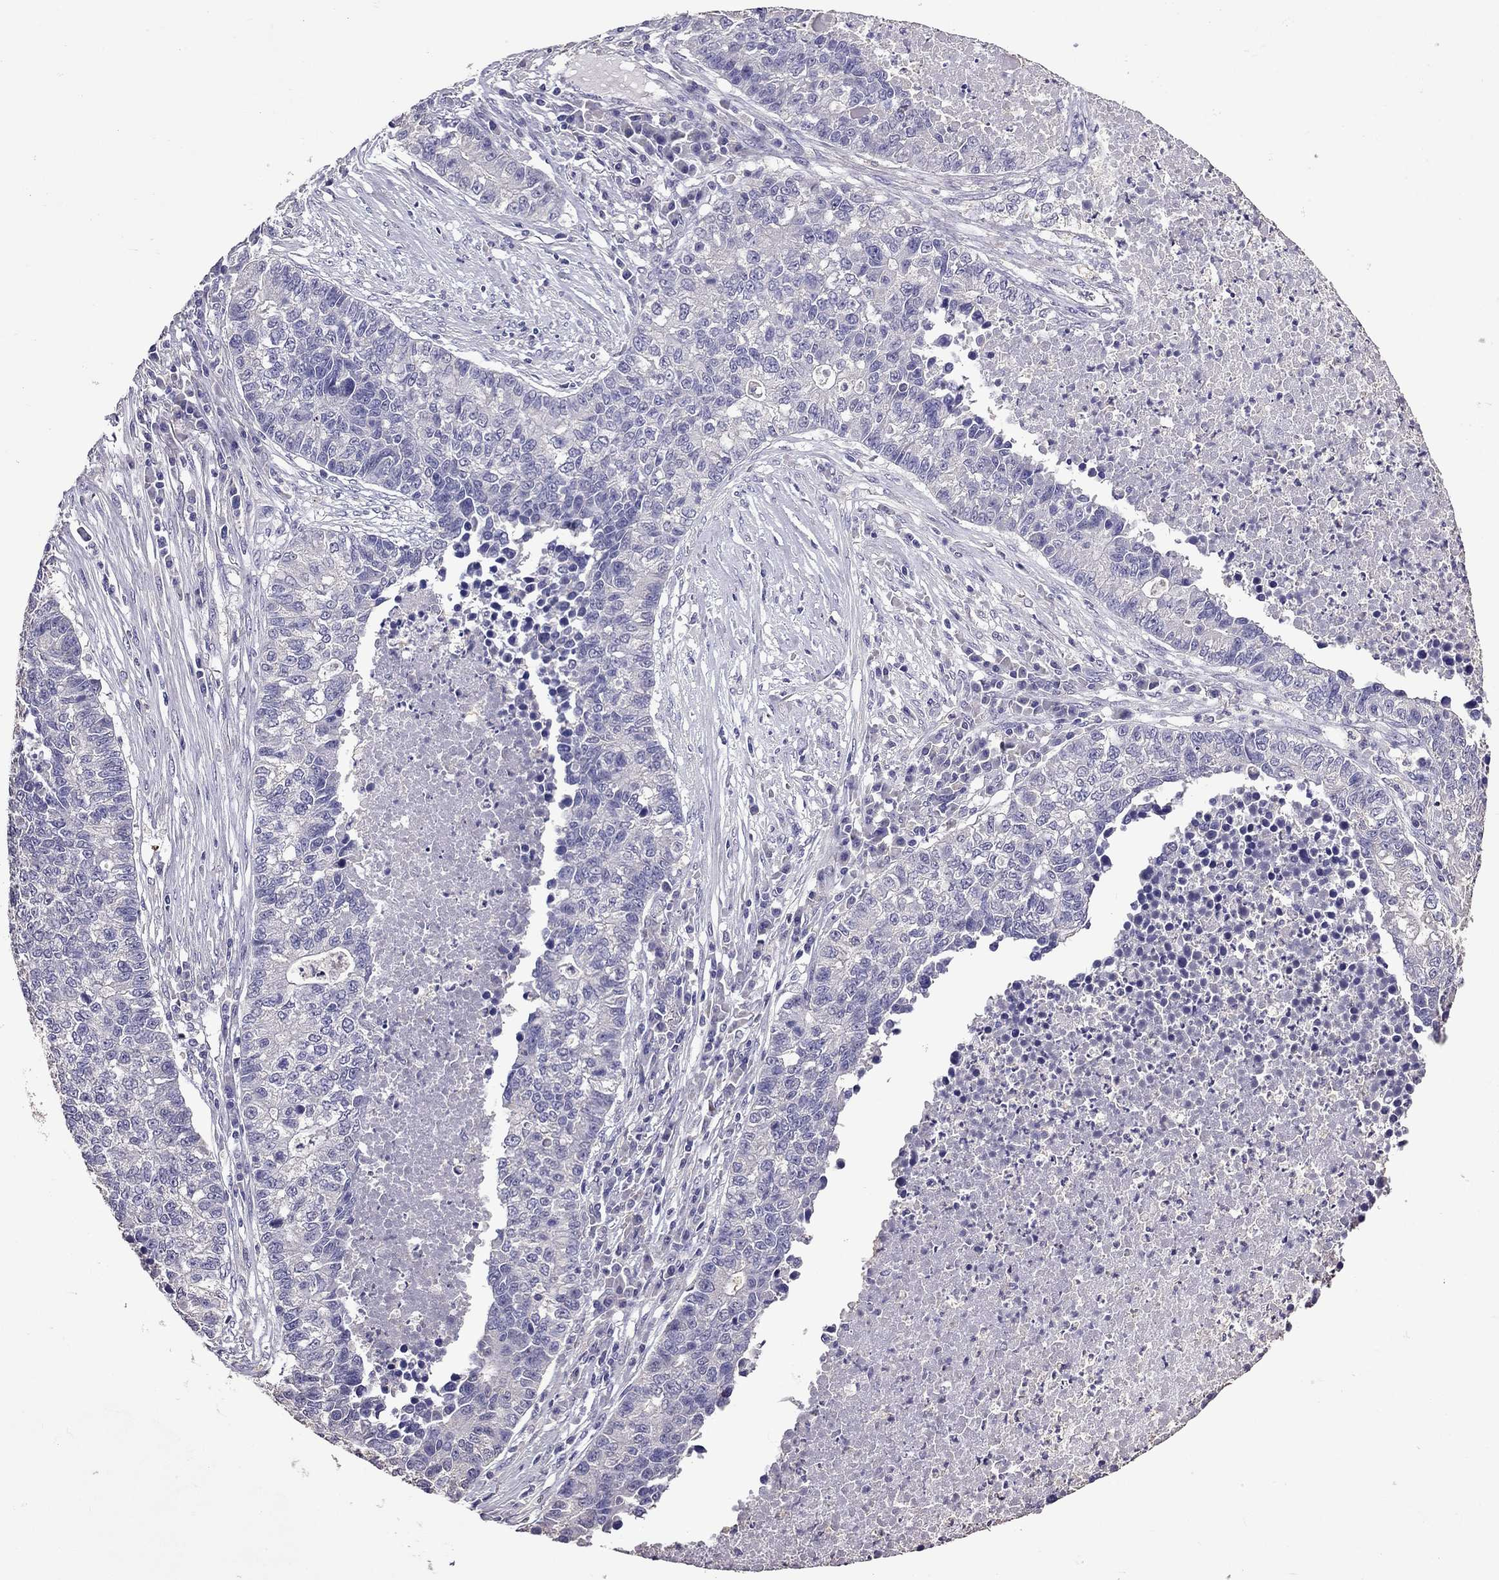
{"staining": {"intensity": "negative", "quantity": "none", "location": "none"}, "tissue": "lung cancer", "cell_type": "Tumor cells", "image_type": "cancer", "snomed": [{"axis": "morphology", "description": "Adenocarcinoma, NOS"}, {"axis": "topography", "description": "Lung"}], "caption": "Photomicrograph shows no significant protein expression in tumor cells of lung cancer (adenocarcinoma). Brightfield microscopy of immunohistochemistry stained with DAB (brown) and hematoxylin (blue), captured at high magnification.", "gene": "NKX3-1", "patient": {"sex": "male", "age": 57}}